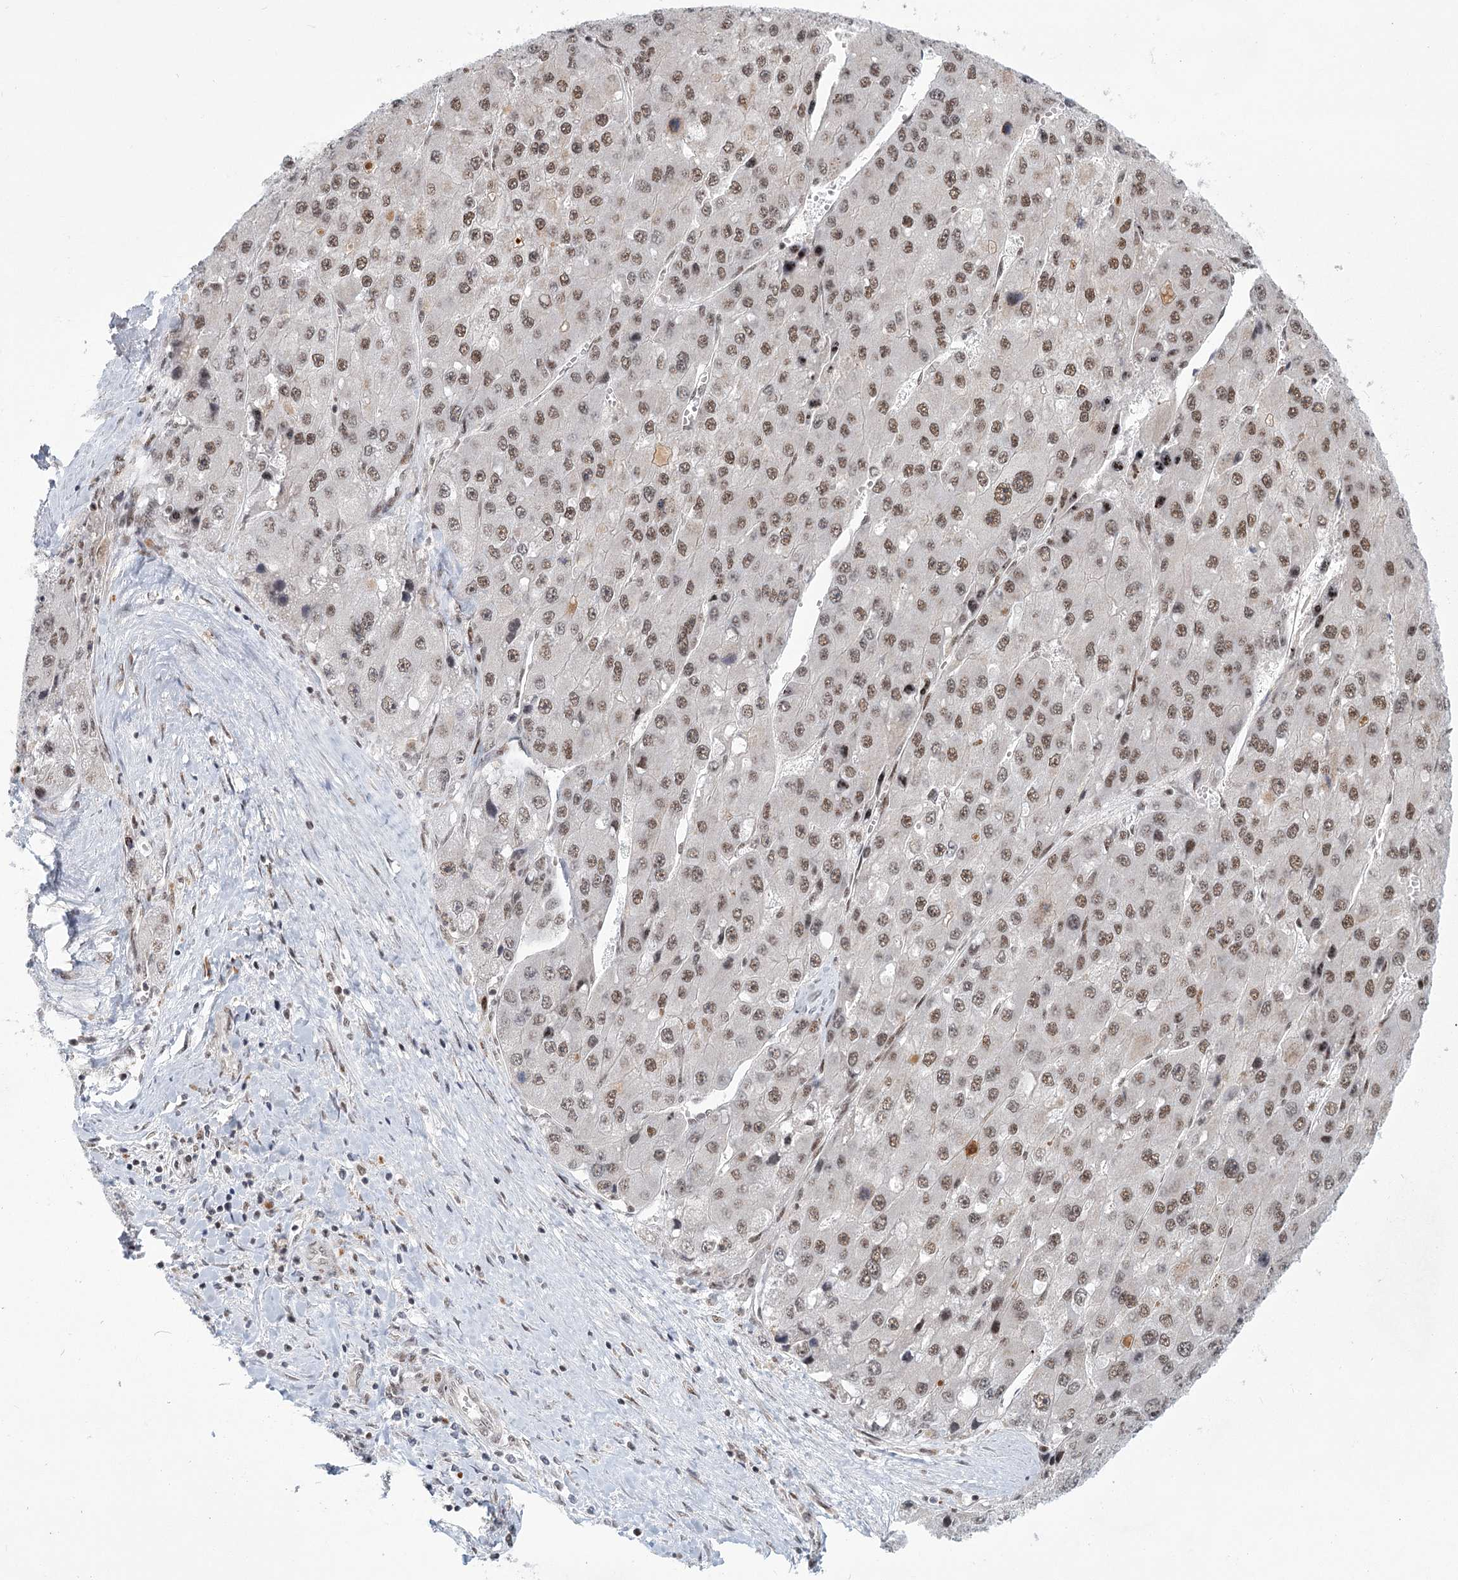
{"staining": {"intensity": "moderate", "quantity": ">75%", "location": "nuclear"}, "tissue": "liver cancer", "cell_type": "Tumor cells", "image_type": "cancer", "snomed": [{"axis": "morphology", "description": "Carcinoma, Hepatocellular, NOS"}, {"axis": "topography", "description": "Liver"}], "caption": "Liver cancer (hepatocellular carcinoma) tissue shows moderate nuclear positivity in approximately >75% of tumor cells", "gene": "CIB4", "patient": {"sex": "female", "age": 73}}